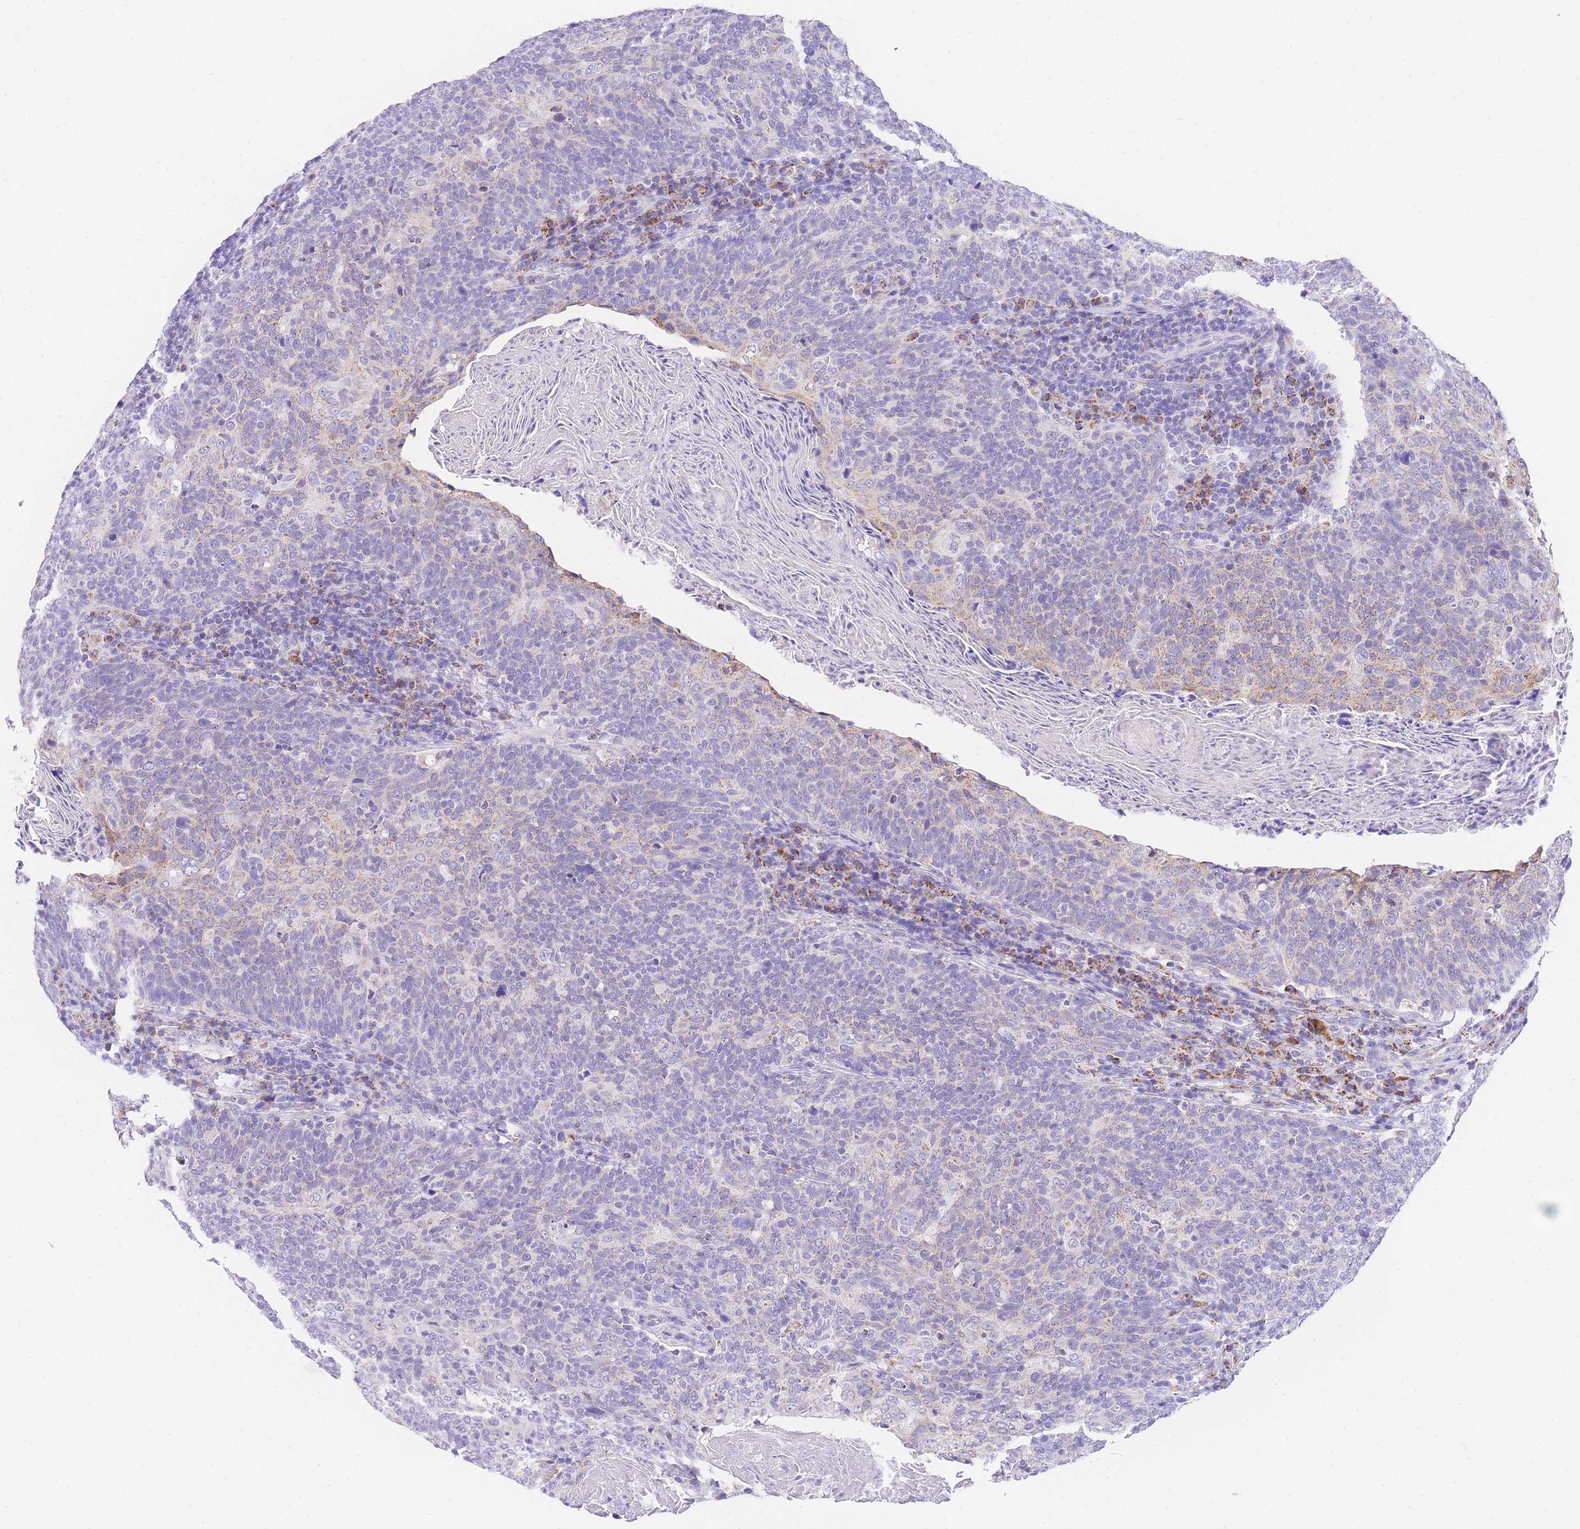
{"staining": {"intensity": "moderate", "quantity": "25%-75%", "location": "cytoplasmic/membranous"}, "tissue": "head and neck cancer", "cell_type": "Tumor cells", "image_type": "cancer", "snomed": [{"axis": "morphology", "description": "Squamous cell carcinoma, NOS"}, {"axis": "morphology", "description": "Squamous cell carcinoma, metastatic, NOS"}, {"axis": "topography", "description": "Lymph node"}, {"axis": "topography", "description": "Head-Neck"}], "caption": "A high-resolution photomicrograph shows IHC staining of head and neck squamous cell carcinoma, which exhibits moderate cytoplasmic/membranous positivity in about 25%-75% of tumor cells.", "gene": "NKD2", "patient": {"sex": "male", "age": 62}}